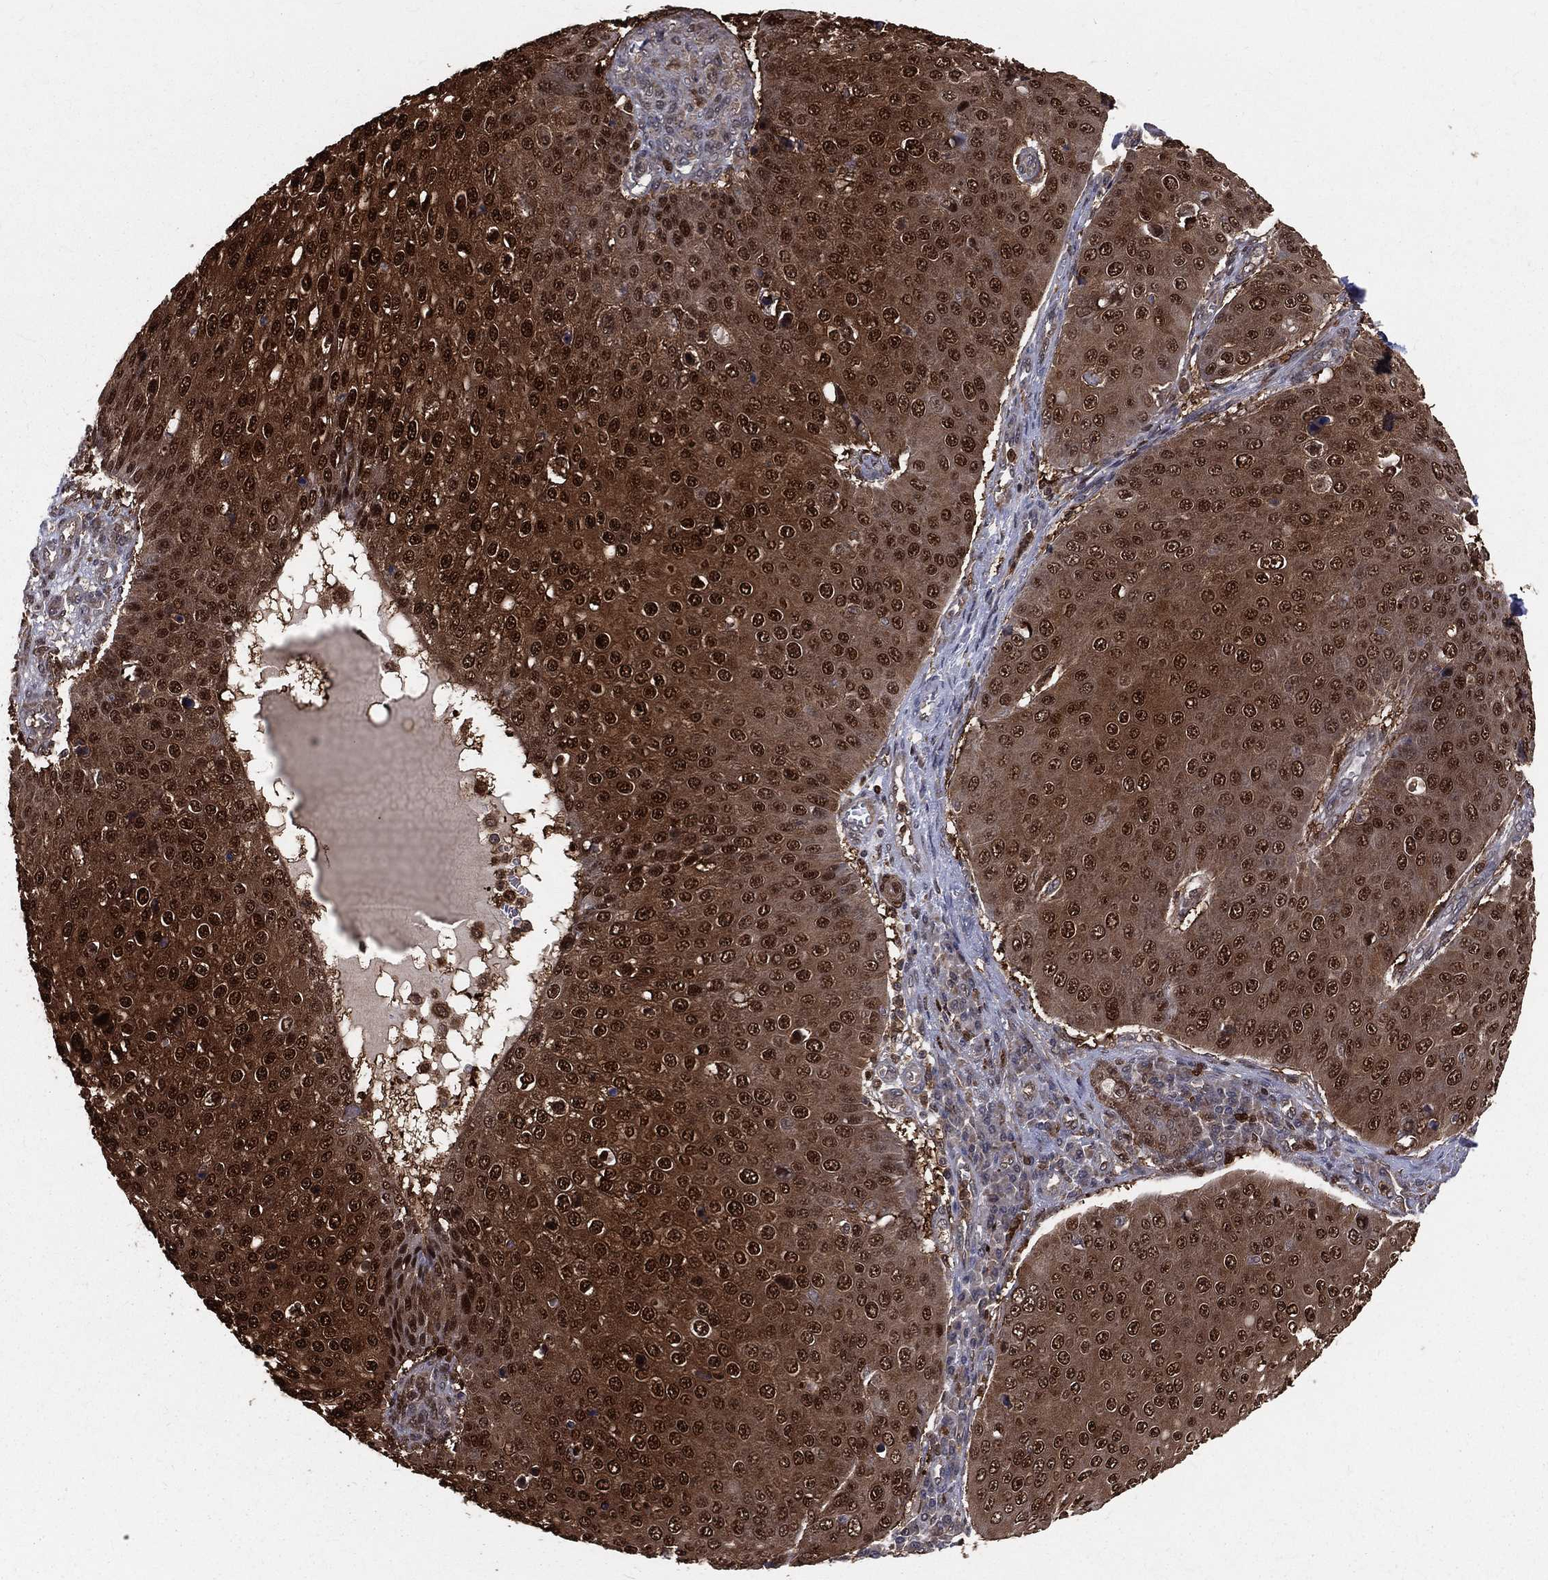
{"staining": {"intensity": "strong", "quantity": ">75%", "location": "cytoplasmic/membranous,nuclear"}, "tissue": "skin cancer", "cell_type": "Tumor cells", "image_type": "cancer", "snomed": [{"axis": "morphology", "description": "Squamous cell carcinoma, NOS"}, {"axis": "topography", "description": "Skin"}], "caption": "A high-resolution photomicrograph shows immunohistochemistry (IHC) staining of squamous cell carcinoma (skin), which displays strong cytoplasmic/membranous and nuclear positivity in approximately >75% of tumor cells.", "gene": "ENO1", "patient": {"sex": "male", "age": 71}}